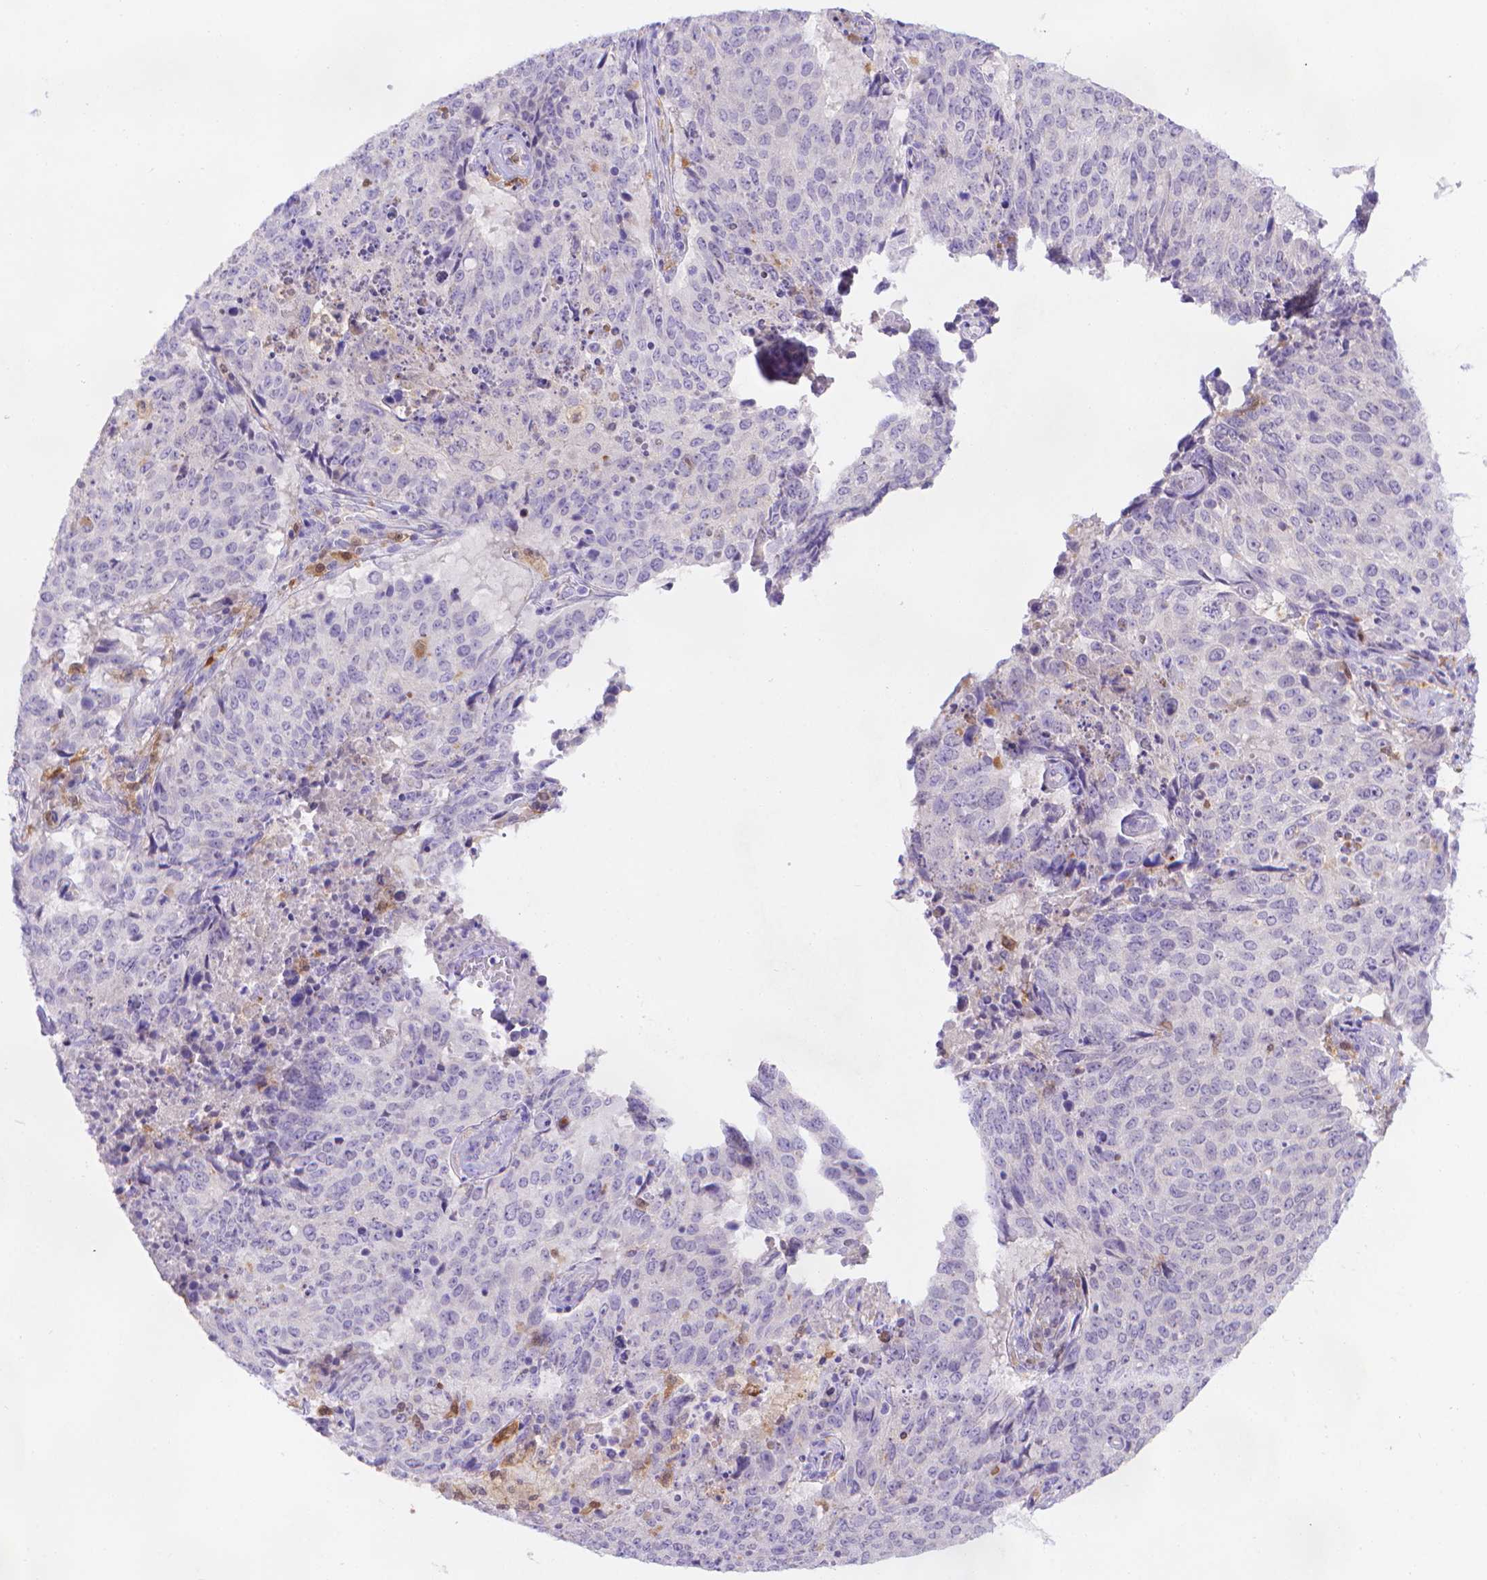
{"staining": {"intensity": "negative", "quantity": "none", "location": "none"}, "tissue": "lung cancer", "cell_type": "Tumor cells", "image_type": "cancer", "snomed": [{"axis": "morphology", "description": "Normal tissue, NOS"}, {"axis": "morphology", "description": "Squamous cell carcinoma, NOS"}, {"axis": "topography", "description": "Bronchus"}, {"axis": "topography", "description": "Lung"}], "caption": "This is an IHC histopathology image of human lung cancer. There is no expression in tumor cells.", "gene": "FGD2", "patient": {"sex": "male", "age": 64}}